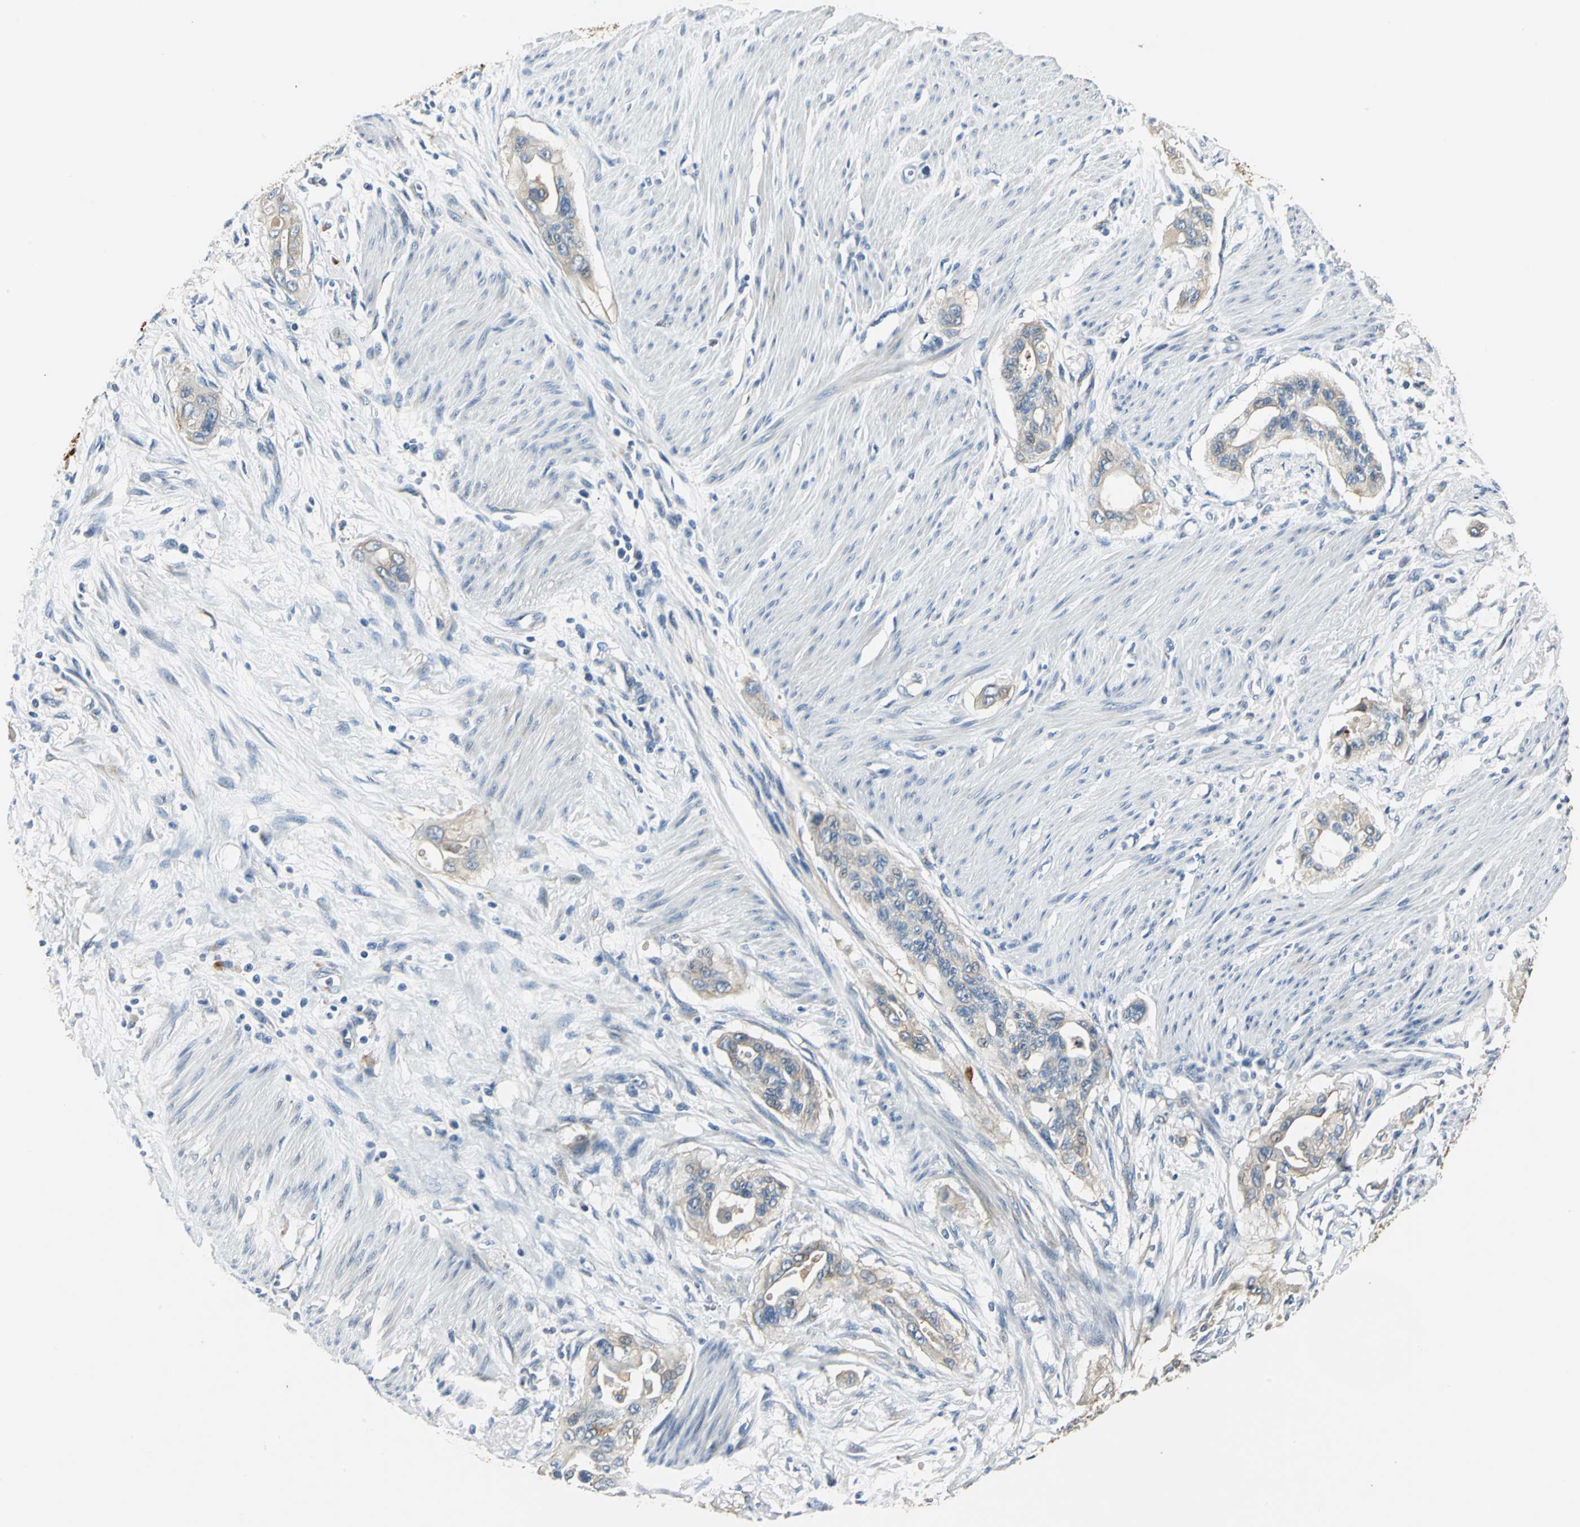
{"staining": {"intensity": "weak", "quantity": ">75%", "location": "cytoplasmic/membranous"}, "tissue": "pancreatic cancer", "cell_type": "Tumor cells", "image_type": "cancer", "snomed": [{"axis": "morphology", "description": "Adenocarcinoma, NOS"}, {"axis": "topography", "description": "Pancreas"}], "caption": "Human pancreatic adenocarcinoma stained for a protein (brown) reveals weak cytoplasmic/membranous positive positivity in about >75% of tumor cells.", "gene": "B3GNT2", "patient": {"sex": "male", "age": 77}}